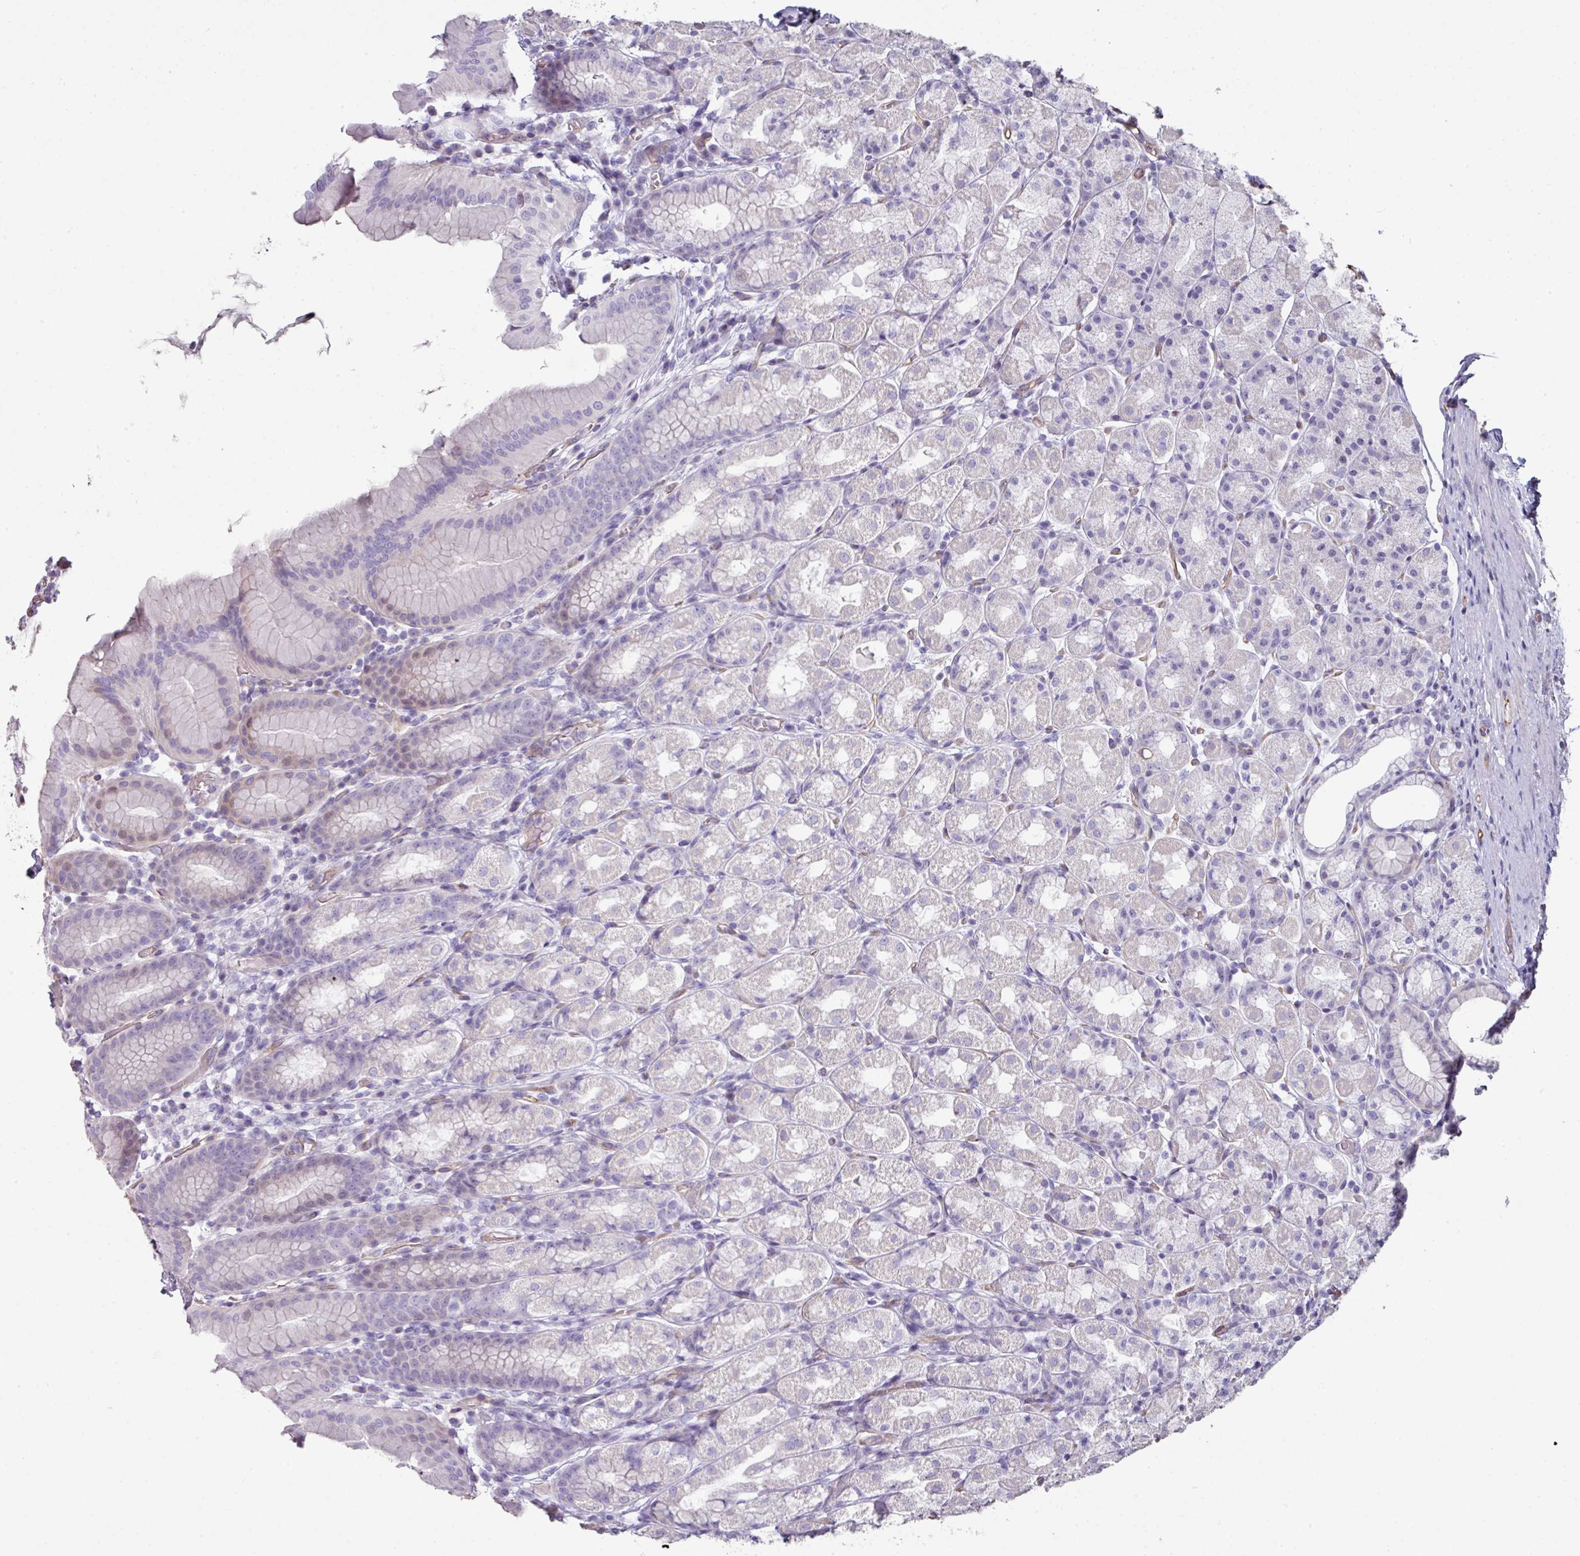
{"staining": {"intensity": "weak", "quantity": "<25%", "location": "cytoplasmic/membranous"}, "tissue": "stomach", "cell_type": "Glandular cells", "image_type": "normal", "snomed": [{"axis": "morphology", "description": "Normal tissue, NOS"}, {"axis": "topography", "description": "Stomach, upper"}, {"axis": "topography", "description": "Stomach"}], "caption": "Immunohistochemistry photomicrograph of unremarkable human stomach stained for a protein (brown), which displays no staining in glandular cells. (DAB IHC, high magnification).", "gene": "ANO9", "patient": {"sex": "male", "age": 68}}